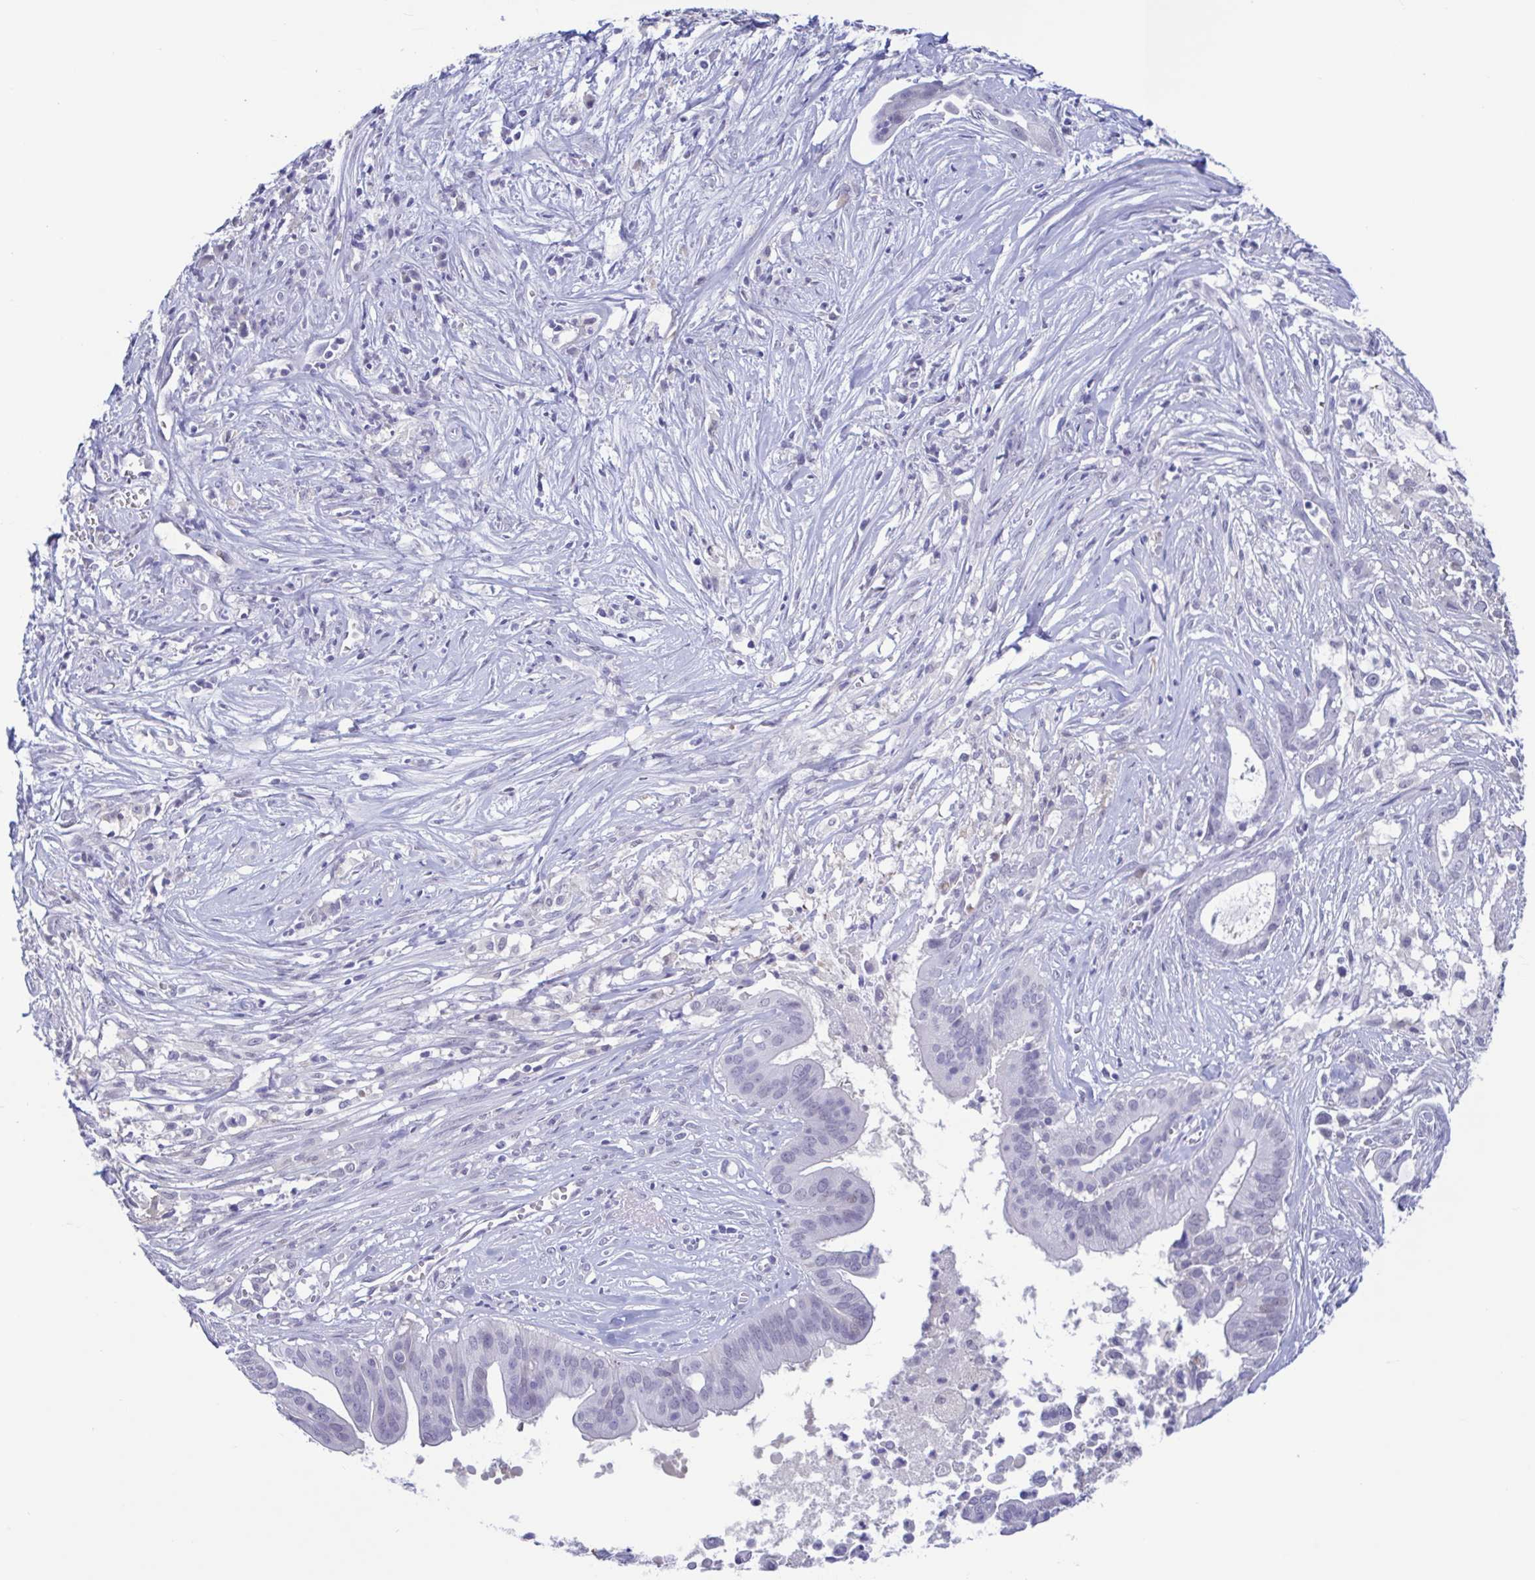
{"staining": {"intensity": "negative", "quantity": "none", "location": "none"}, "tissue": "pancreatic cancer", "cell_type": "Tumor cells", "image_type": "cancer", "snomed": [{"axis": "morphology", "description": "Adenocarcinoma, NOS"}, {"axis": "topography", "description": "Pancreas"}], "caption": "Human pancreatic cancer (adenocarcinoma) stained for a protein using immunohistochemistry (IHC) demonstrates no positivity in tumor cells.", "gene": "PERM1", "patient": {"sex": "male", "age": 61}}